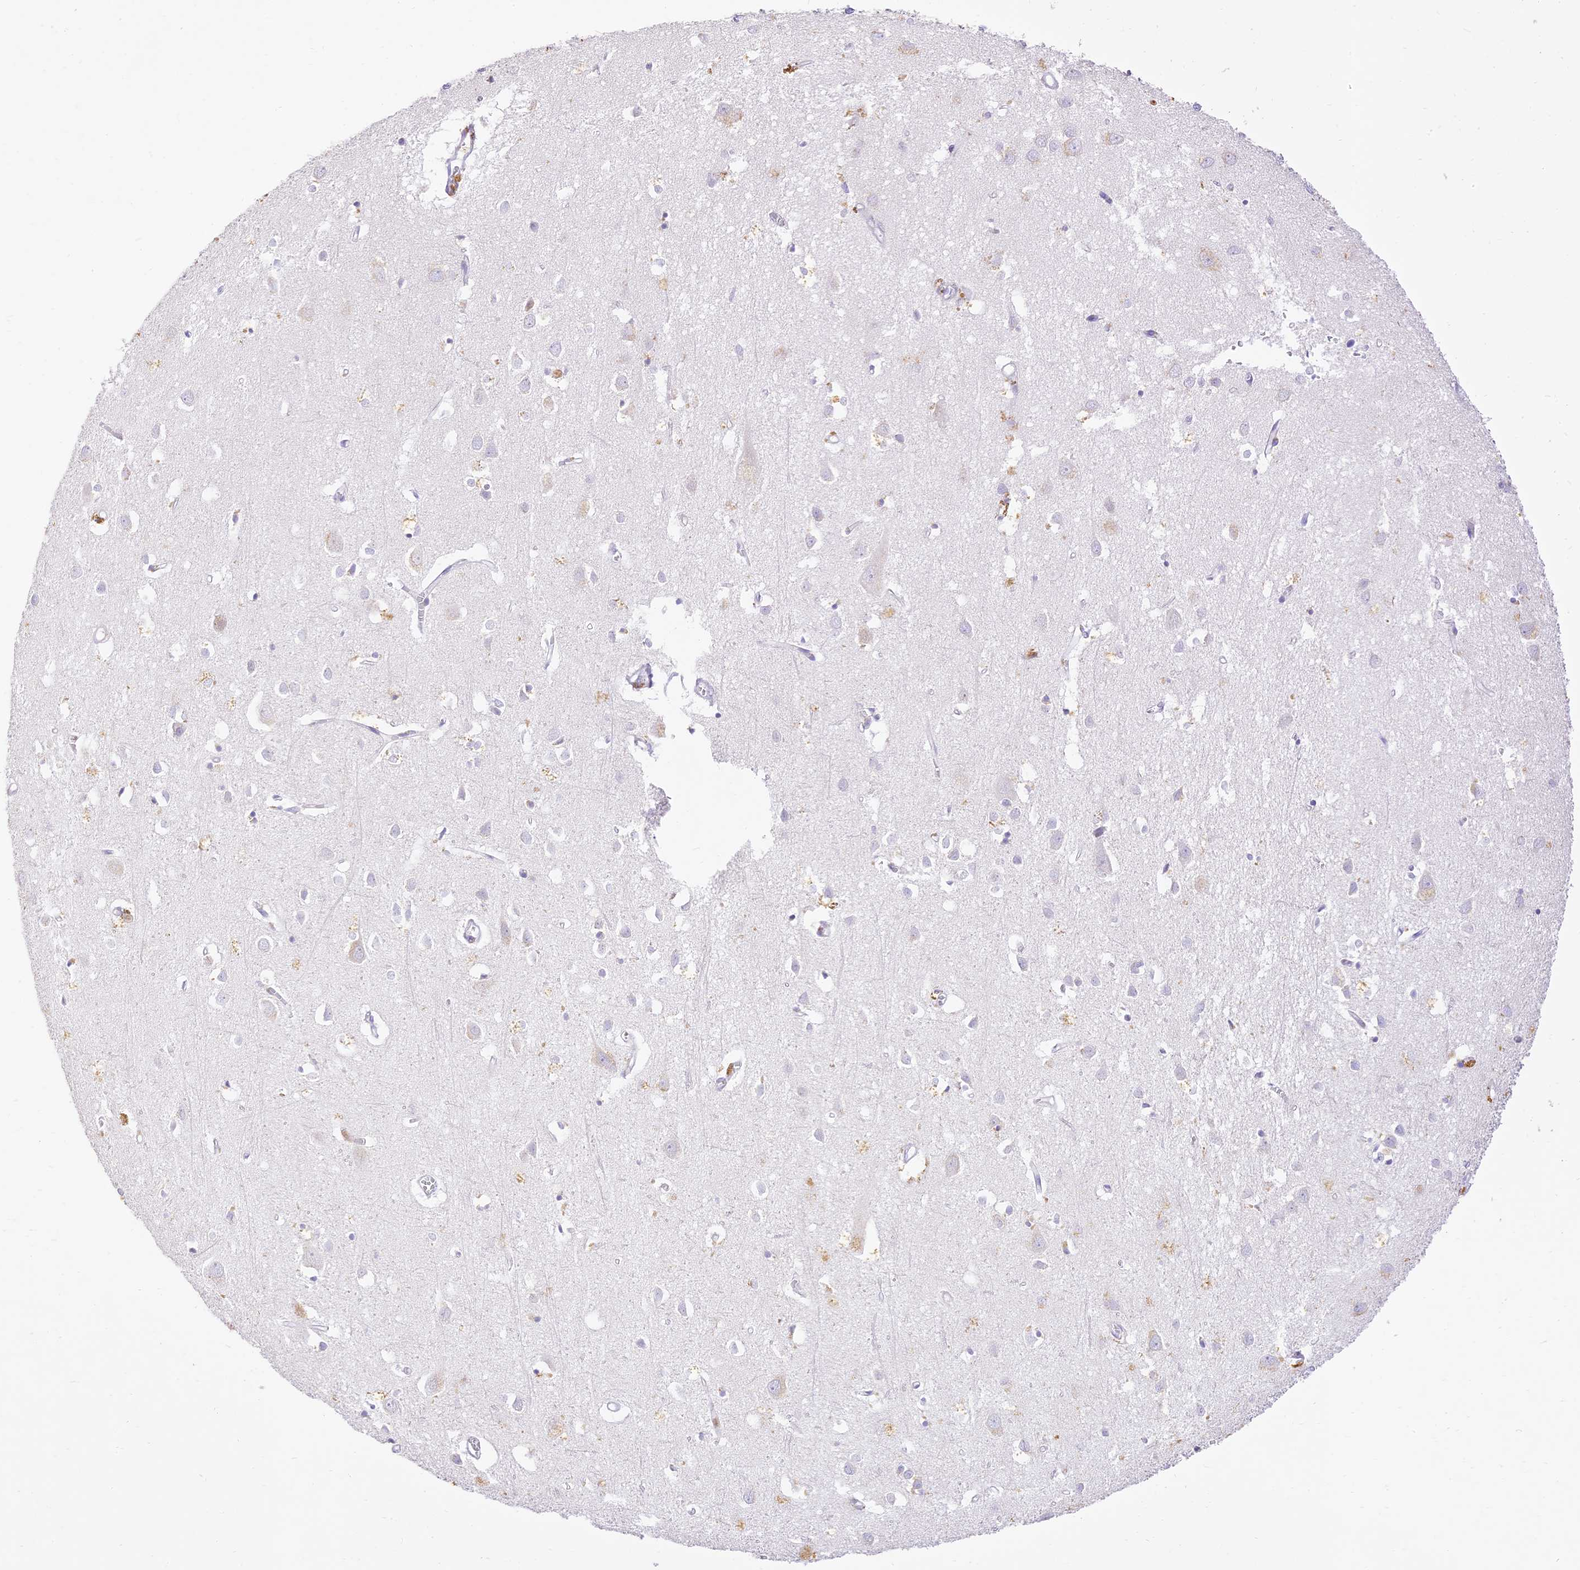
{"staining": {"intensity": "negative", "quantity": "none", "location": "none"}, "tissue": "cerebral cortex", "cell_type": "Endothelial cells", "image_type": "normal", "snomed": [{"axis": "morphology", "description": "Normal tissue, NOS"}, {"axis": "topography", "description": "Cerebral cortex"}], "caption": "High magnification brightfield microscopy of normal cerebral cortex stained with DAB (3,3'-diaminobenzidine) (brown) and counterstained with hematoxylin (blue): endothelial cells show no significant positivity.", "gene": "SEC13", "patient": {"sex": "female", "age": 64}}